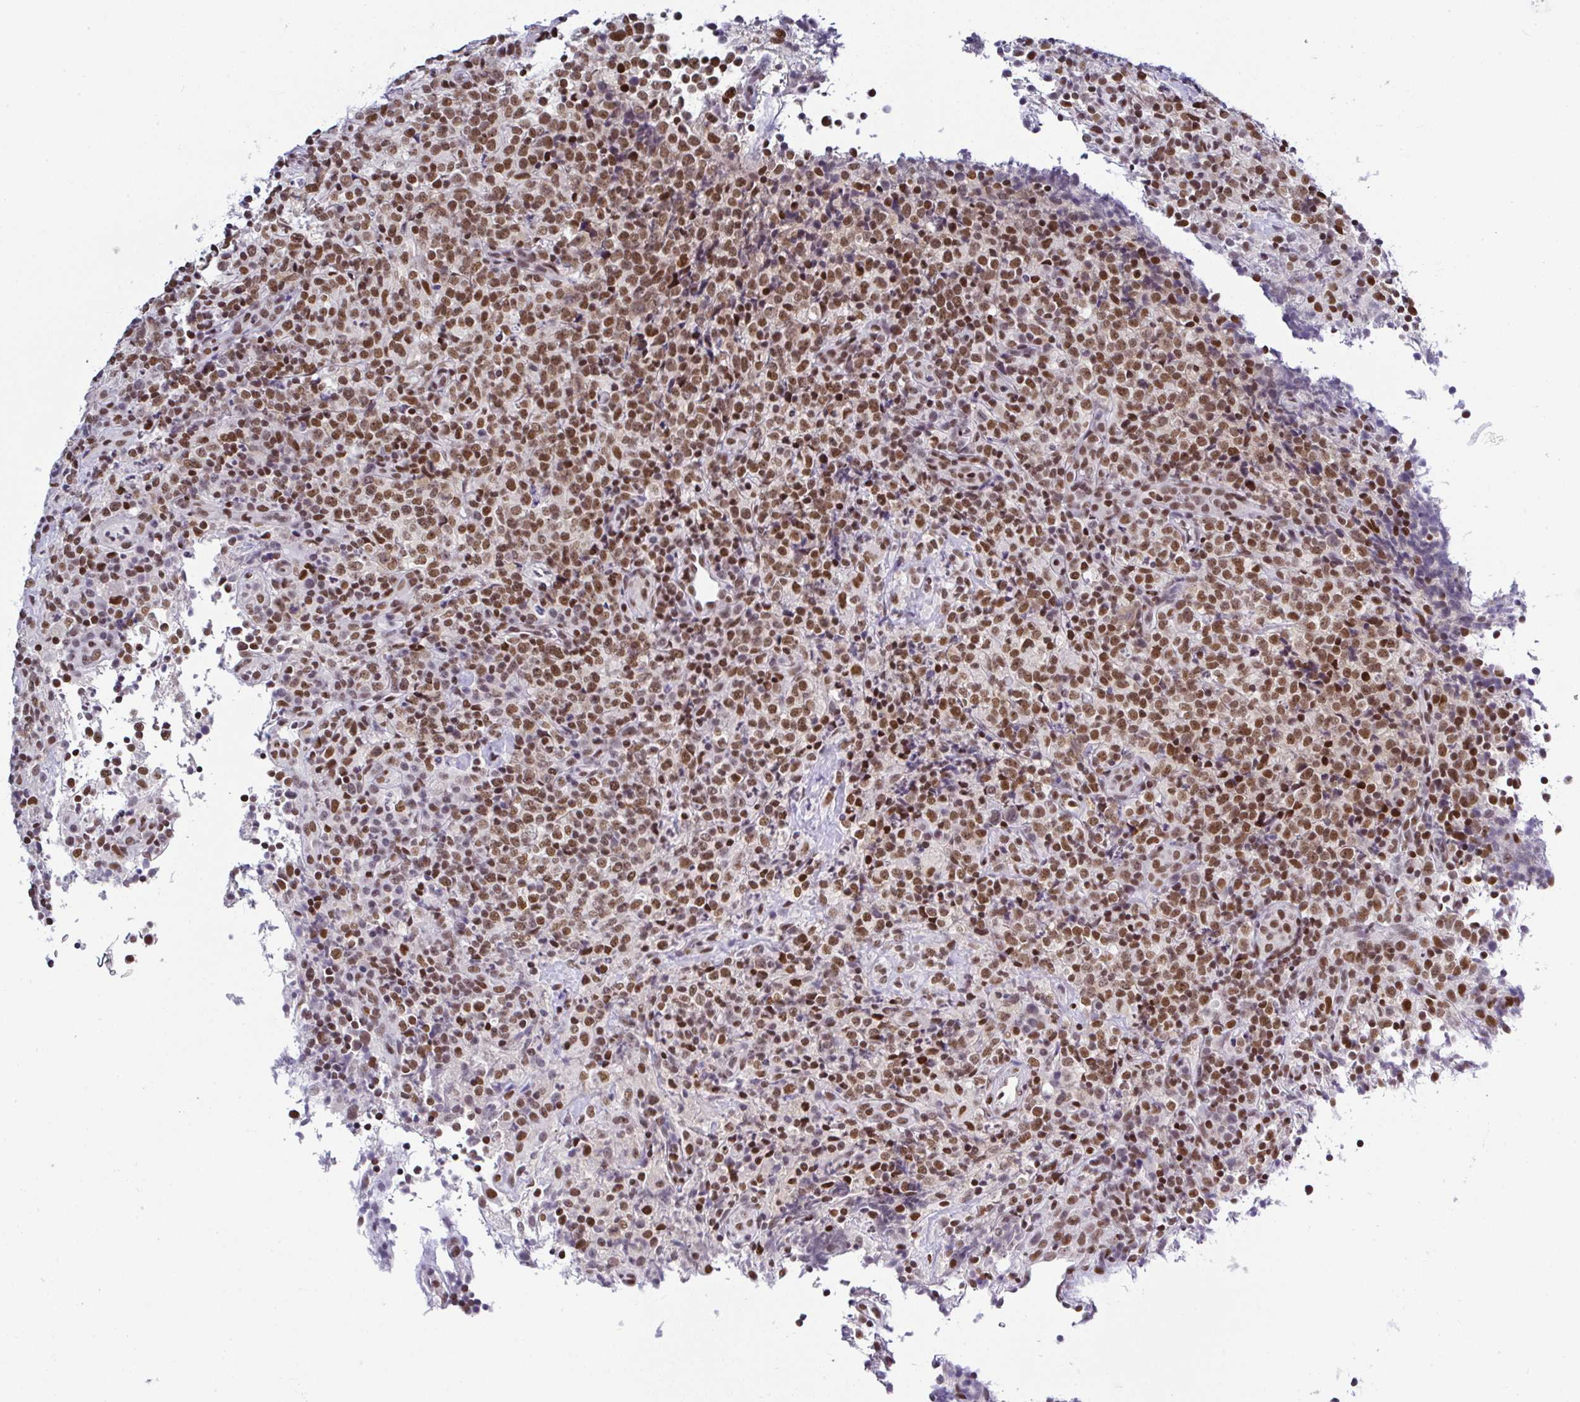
{"staining": {"intensity": "moderate", "quantity": ">75%", "location": "nuclear"}, "tissue": "lymphoma", "cell_type": "Tumor cells", "image_type": "cancer", "snomed": [{"axis": "morphology", "description": "Malignant lymphoma, non-Hodgkin's type, High grade"}, {"axis": "topography", "description": "Lymph node"}], "caption": "An immunohistochemistry (IHC) photomicrograph of neoplastic tissue is shown. Protein staining in brown labels moderate nuclear positivity in lymphoma within tumor cells.", "gene": "DR1", "patient": {"sex": "male", "age": 54}}